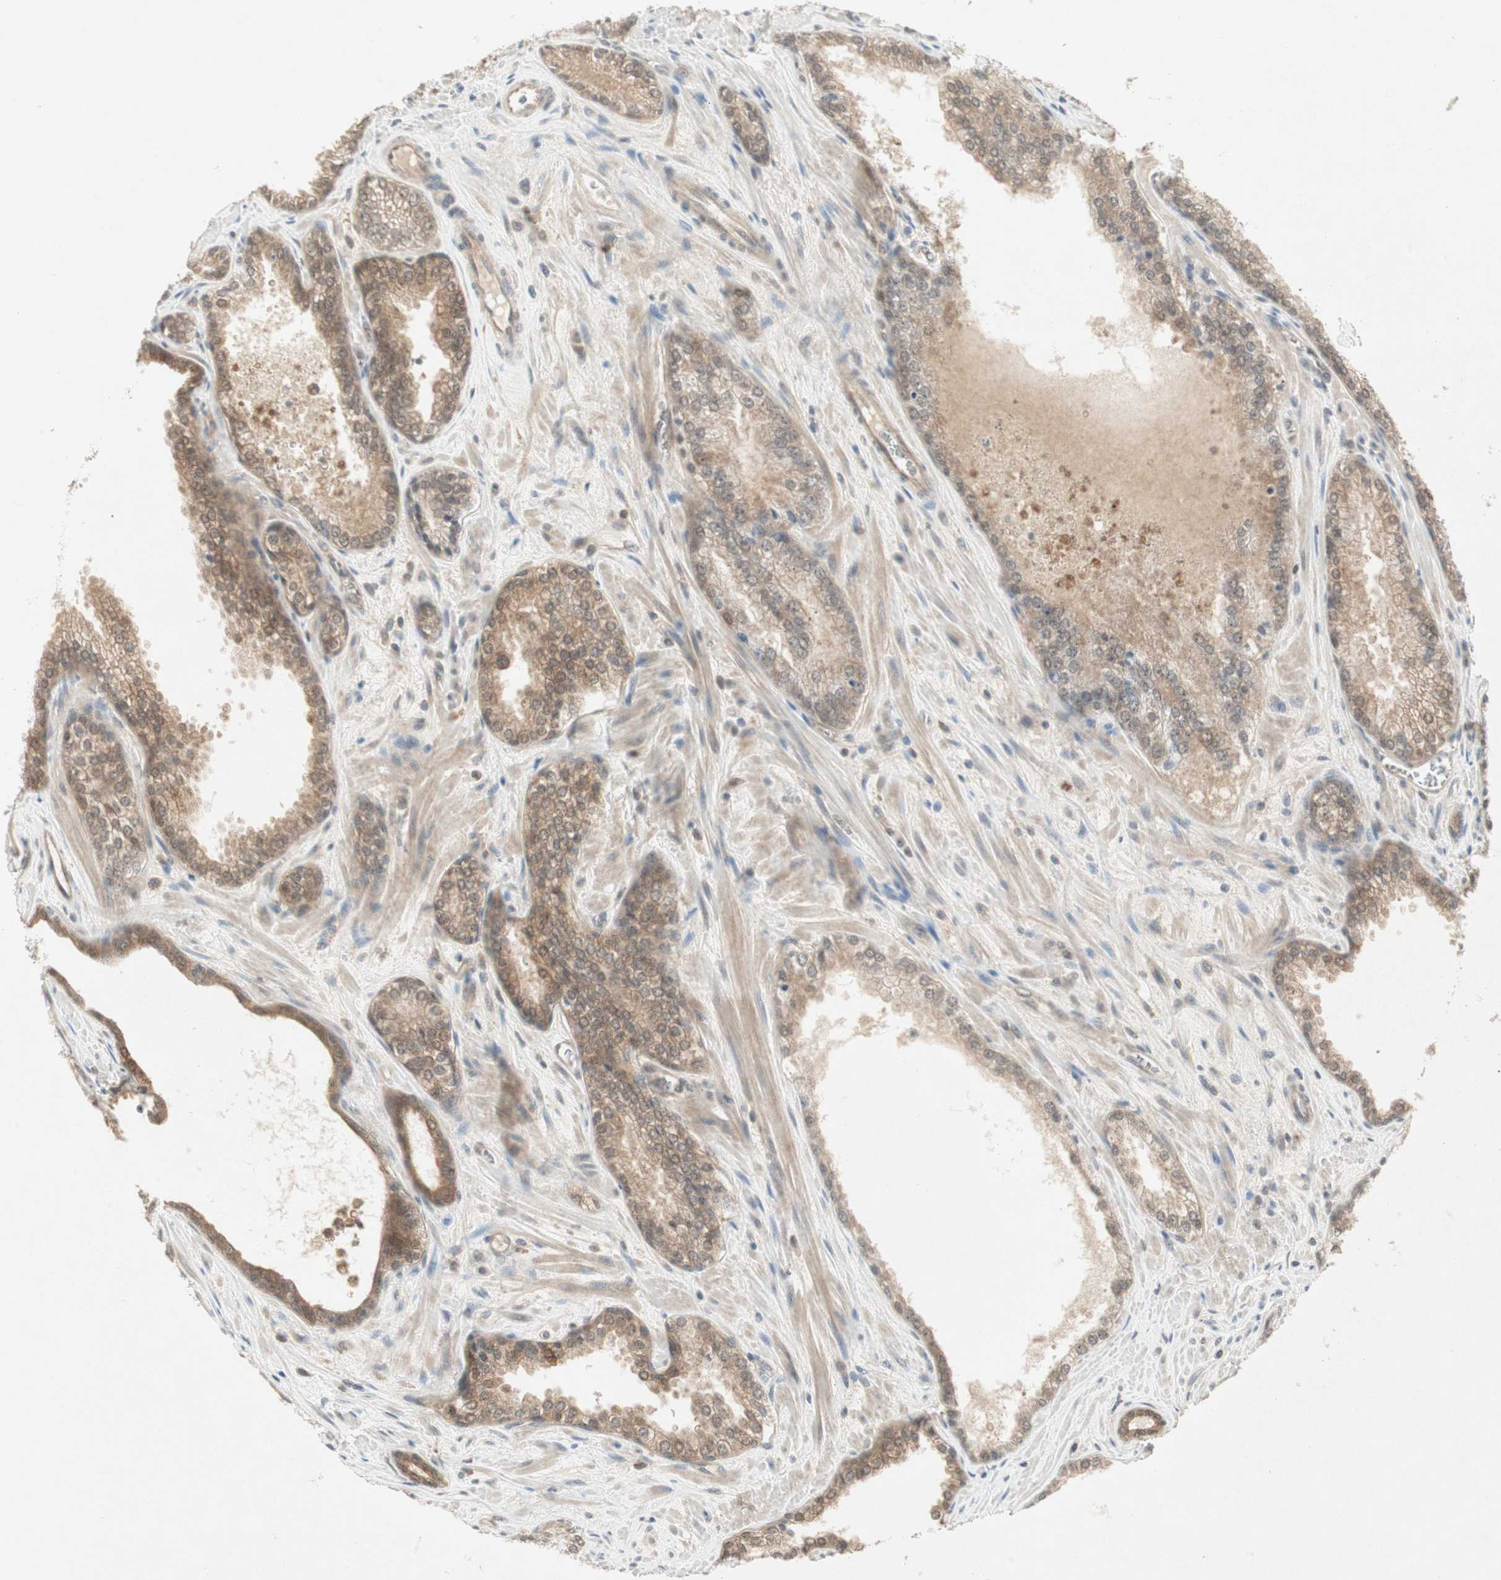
{"staining": {"intensity": "weak", "quantity": ">75%", "location": "cytoplasmic/membranous"}, "tissue": "prostate cancer", "cell_type": "Tumor cells", "image_type": "cancer", "snomed": [{"axis": "morphology", "description": "Adenocarcinoma, Low grade"}, {"axis": "topography", "description": "Prostate"}], "caption": "Immunohistochemical staining of human adenocarcinoma (low-grade) (prostate) displays low levels of weak cytoplasmic/membranous expression in about >75% of tumor cells.", "gene": "PTPA", "patient": {"sex": "male", "age": 60}}